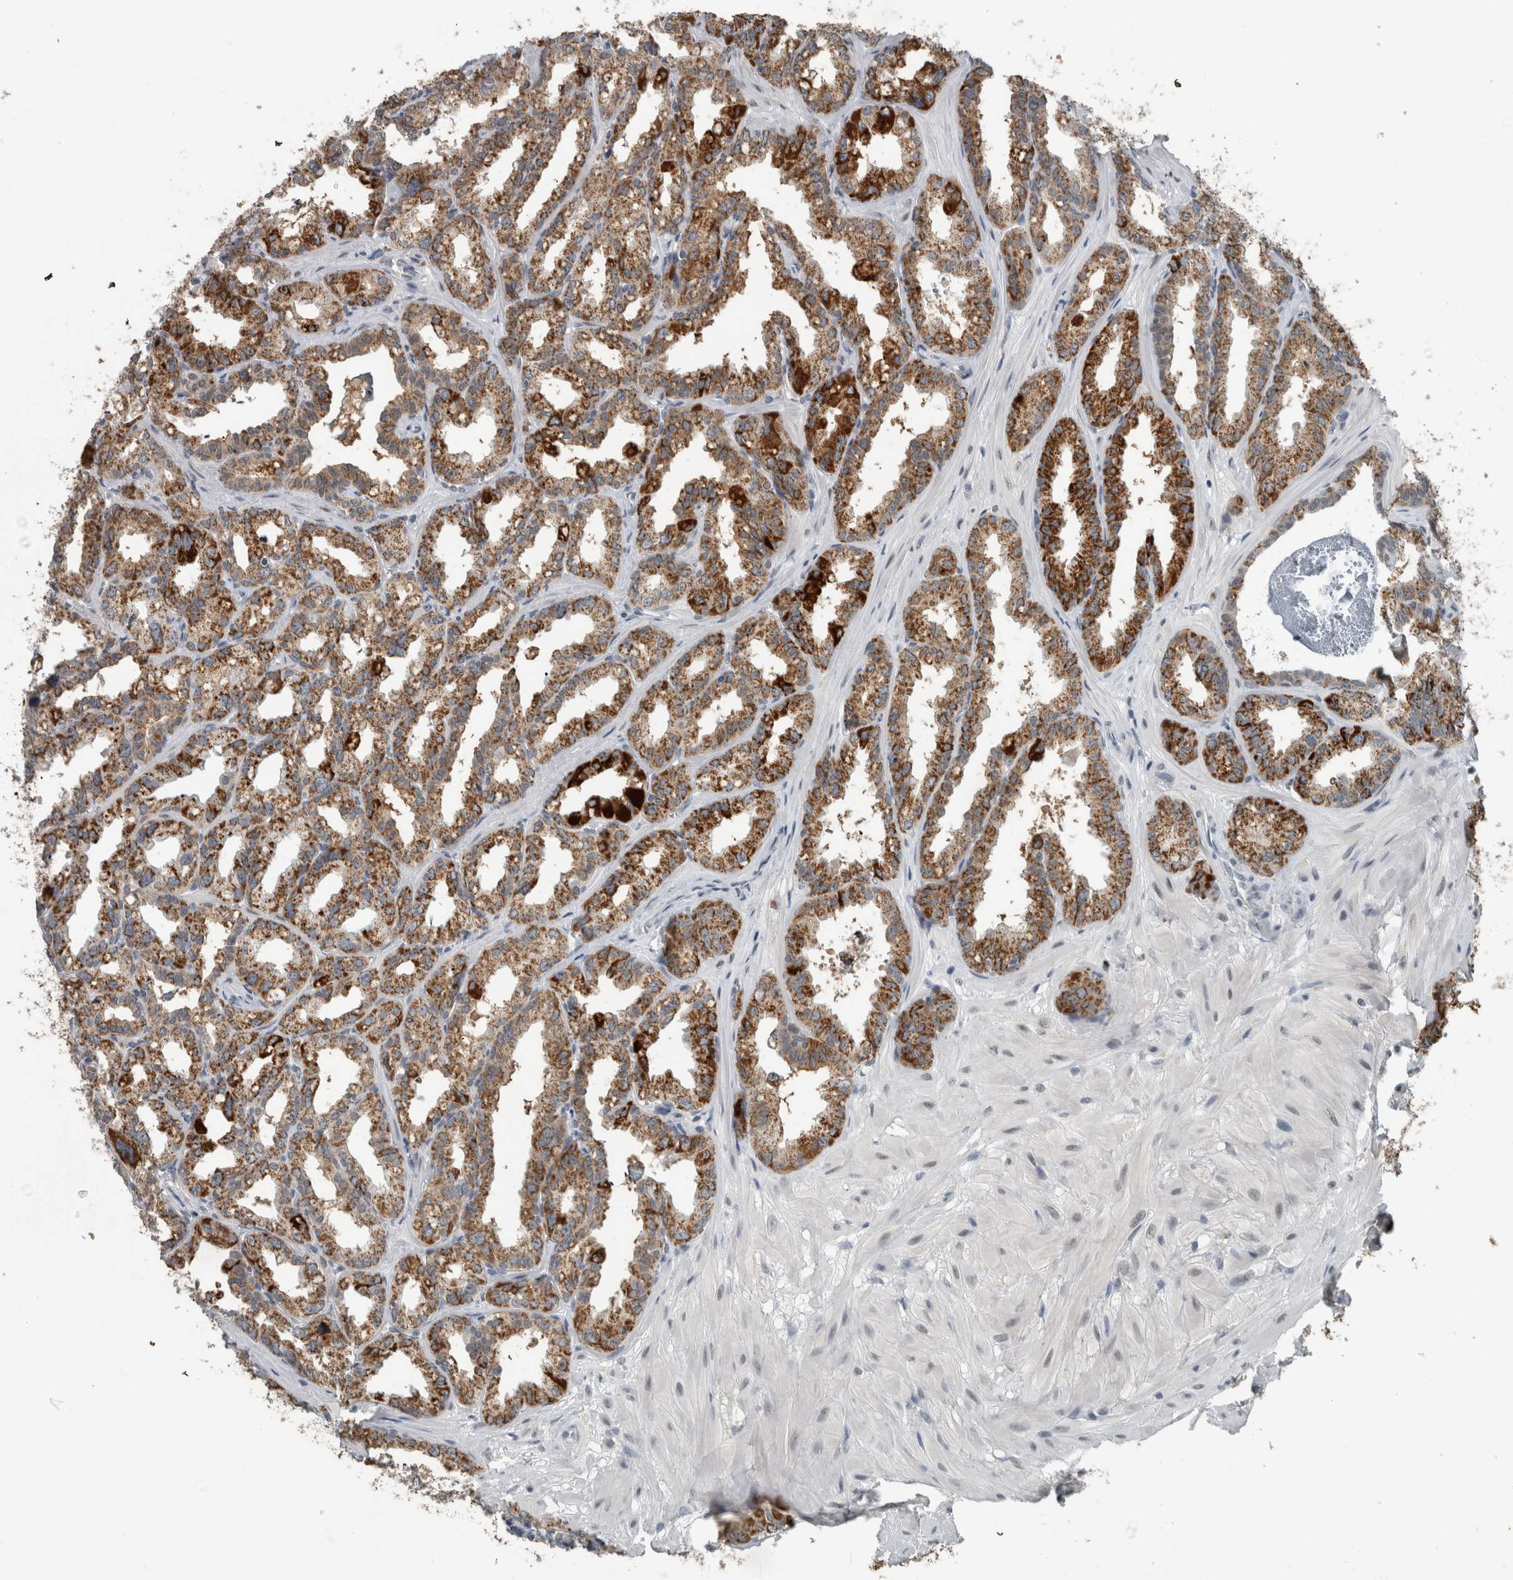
{"staining": {"intensity": "strong", "quantity": ">75%", "location": "cytoplasmic/membranous"}, "tissue": "seminal vesicle", "cell_type": "Glandular cells", "image_type": "normal", "snomed": [{"axis": "morphology", "description": "Normal tissue, NOS"}, {"axis": "topography", "description": "Prostate"}, {"axis": "topography", "description": "Seminal veicle"}], "caption": "Strong cytoplasmic/membranous positivity for a protein is present in about >75% of glandular cells of unremarkable seminal vesicle using immunohistochemistry (IHC).", "gene": "ACSF2", "patient": {"sex": "male", "age": 51}}